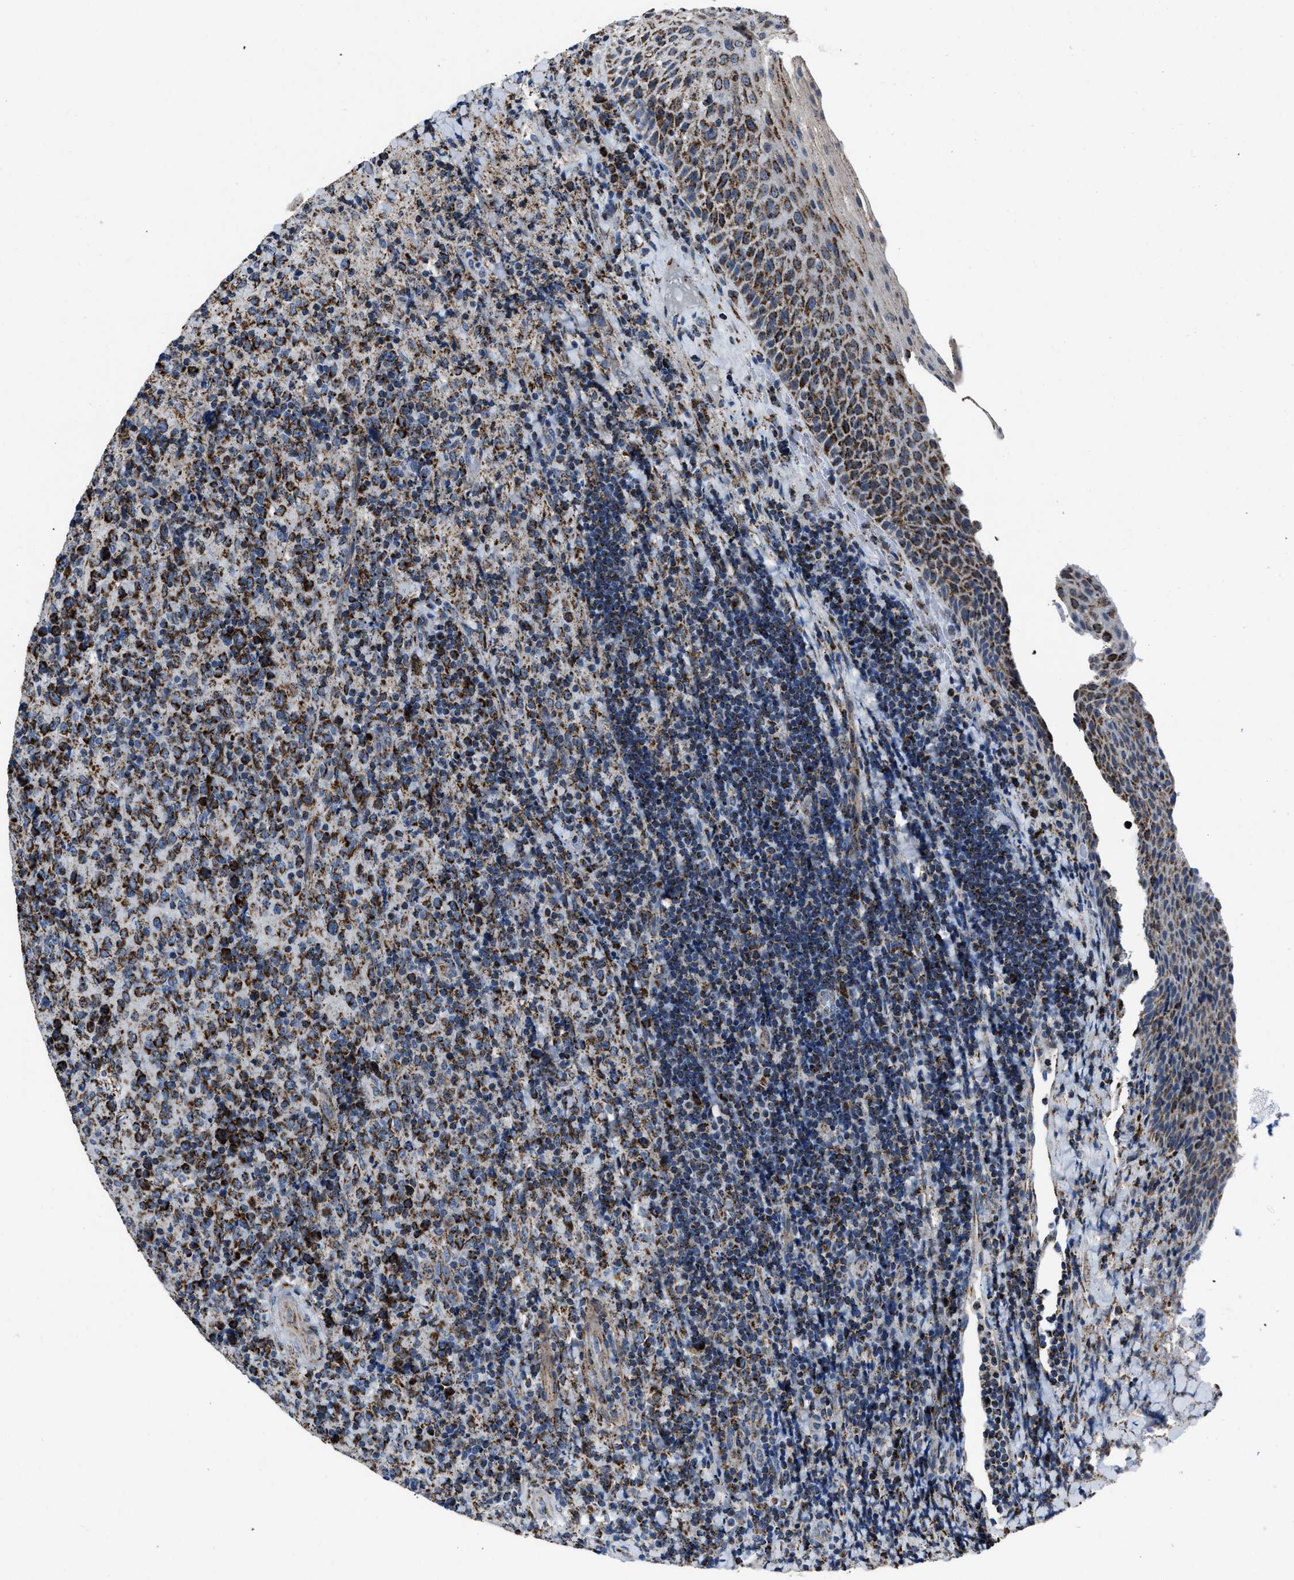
{"staining": {"intensity": "strong", "quantity": "25%-75%", "location": "cytoplasmic/membranous"}, "tissue": "lymphoma", "cell_type": "Tumor cells", "image_type": "cancer", "snomed": [{"axis": "morphology", "description": "Malignant lymphoma, non-Hodgkin's type, High grade"}, {"axis": "topography", "description": "Tonsil"}], "caption": "Immunohistochemistry of human lymphoma exhibits high levels of strong cytoplasmic/membranous staining in approximately 25%-75% of tumor cells. Nuclei are stained in blue.", "gene": "NSD3", "patient": {"sex": "female", "age": 36}}